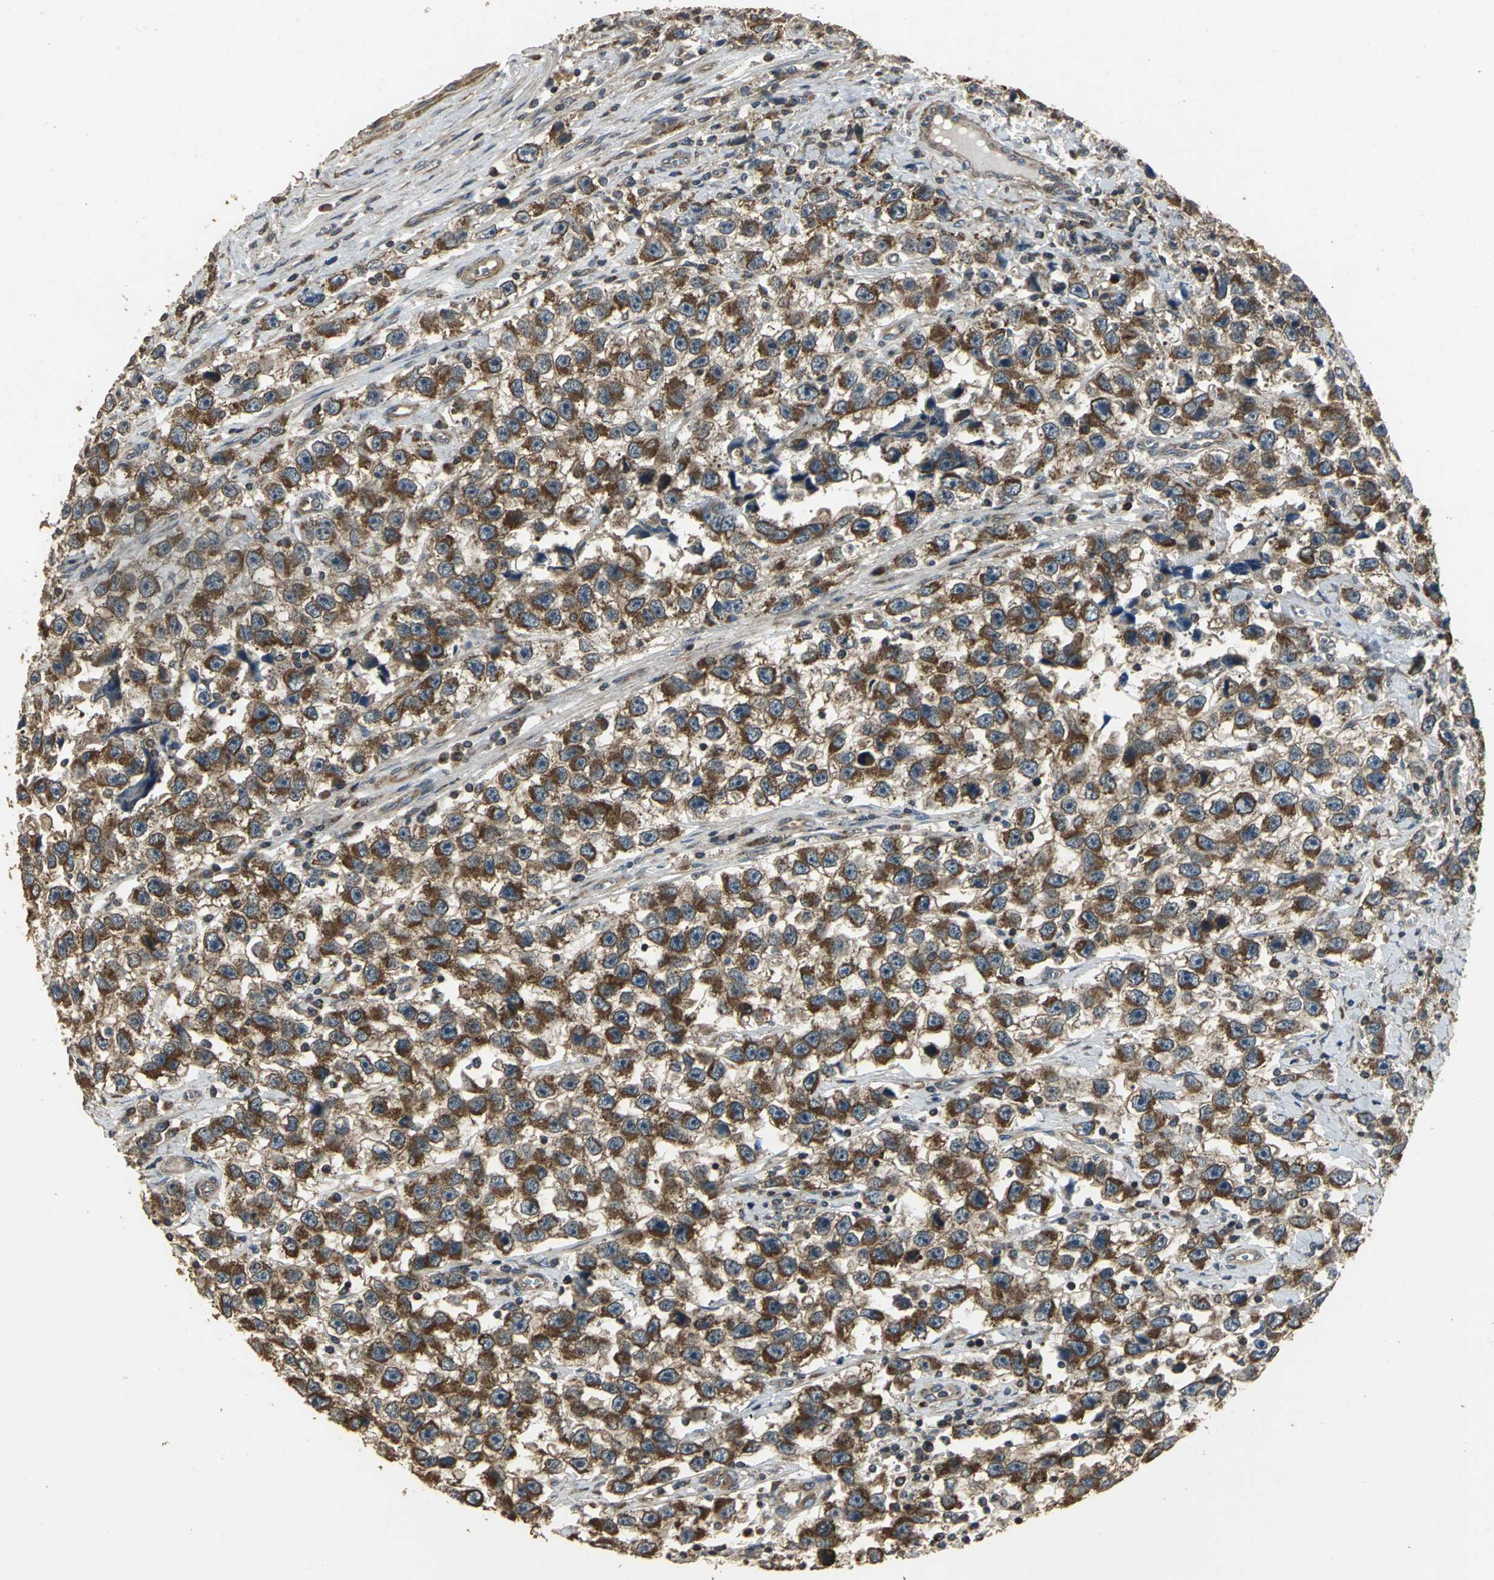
{"staining": {"intensity": "strong", "quantity": ">75%", "location": "cytoplasmic/membranous"}, "tissue": "testis cancer", "cell_type": "Tumor cells", "image_type": "cancer", "snomed": [{"axis": "morphology", "description": "Seminoma, NOS"}, {"axis": "topography", "description": "Testis"}], "caption": "Human testis seminoma stained for a protein (brown) exhibits strong cytoplasmic/membranous positive expression in approximately >75% of tumor cells.", "gene": "KANK1", "patient": {"sex": "male", "age": 33}}